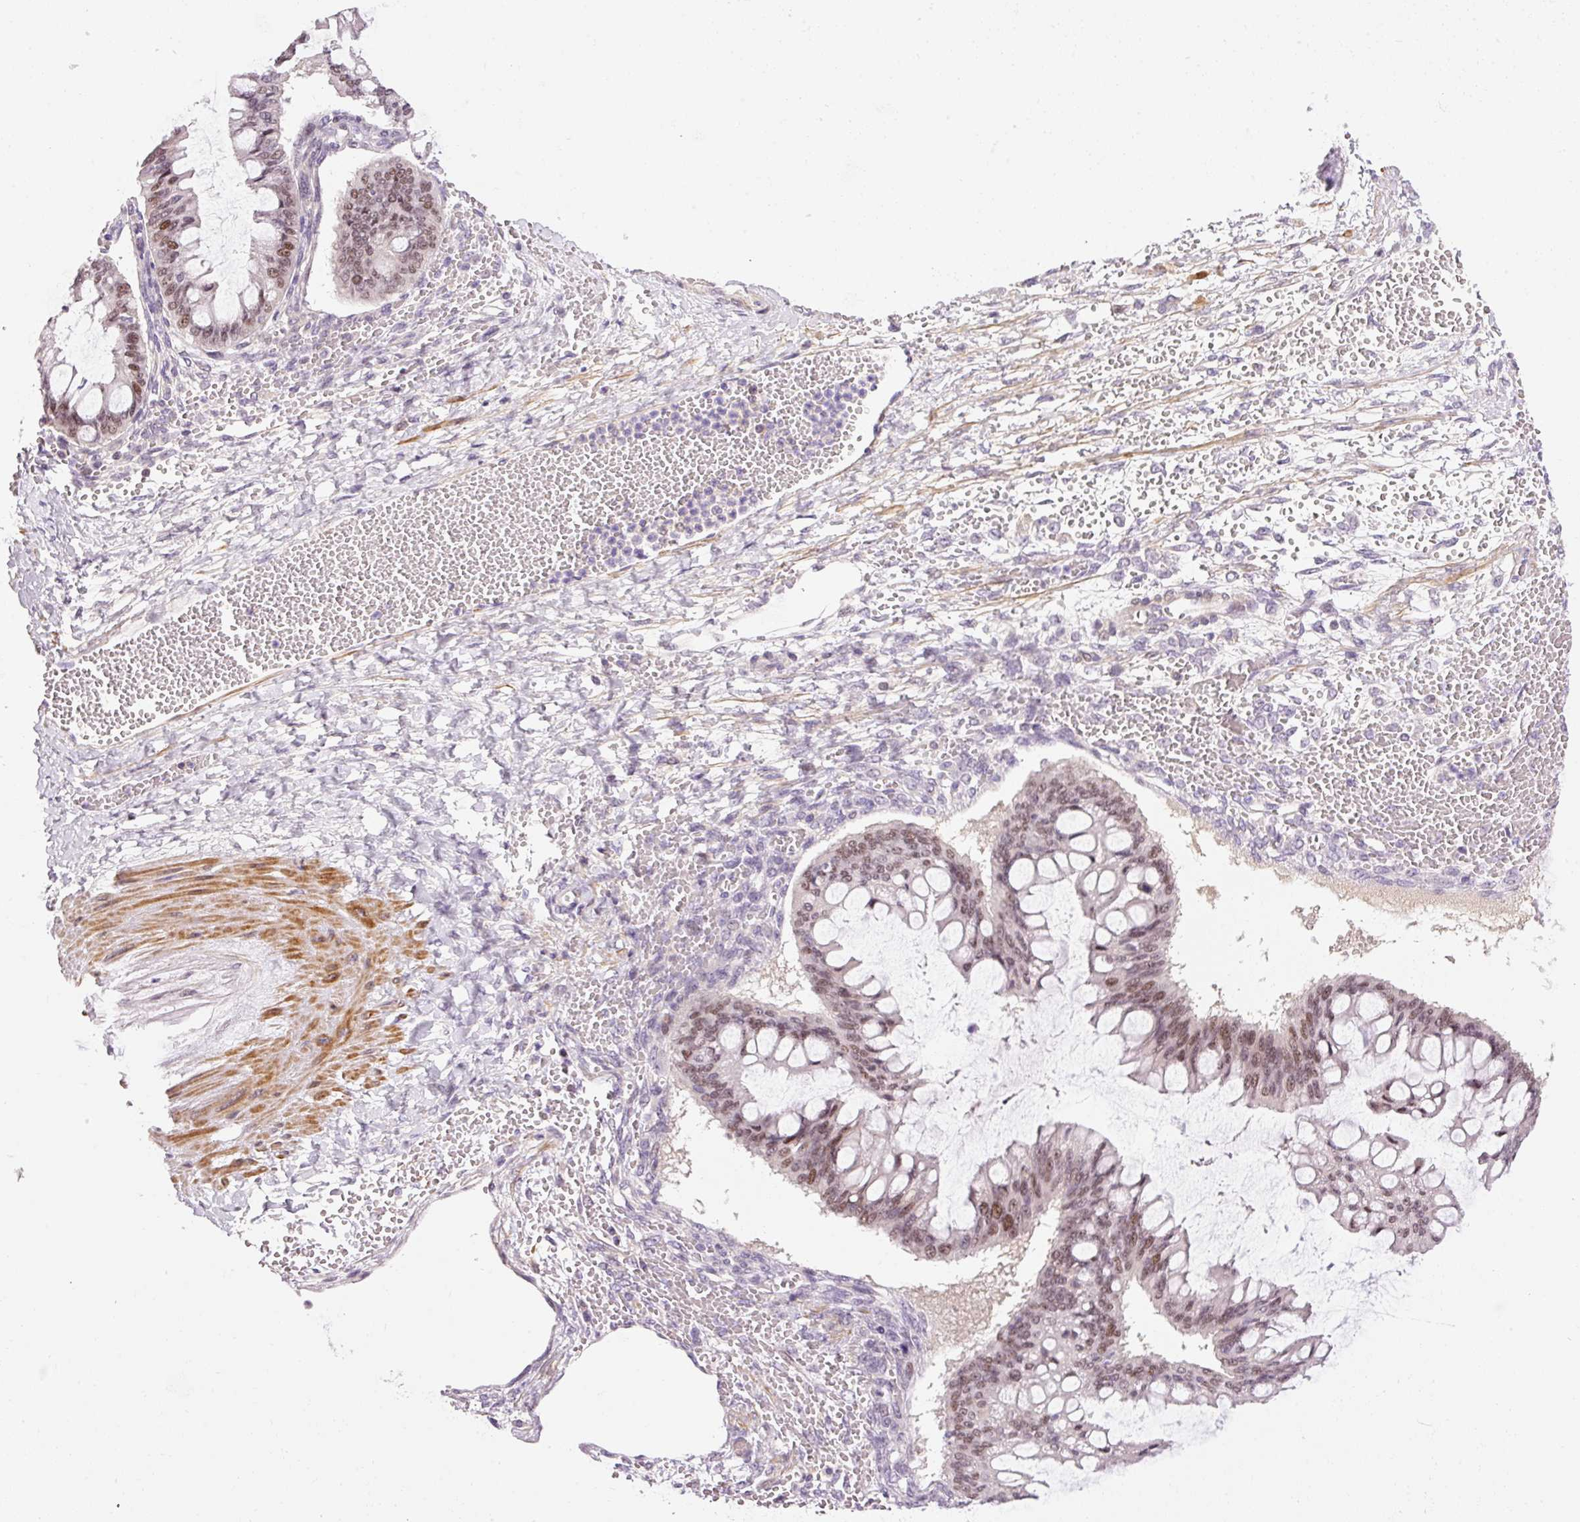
{"staining": {"intensity": "weak", "quantity": ">75%", "location": "nuclear"}, "tissue": "ovarian cancer", "cell_type": "Tumor cells", "image_type": "cancer", "snomed": [{"axis": "morphology", "description": "Cystadenocarcinoma, mucinous, NOS"}, {"axis": "topography", "description": "Ovary"}], "caption": "High-magnification brightfield microscopy of ovarian mucinous cystadenocarcinoma stained with DAB (brown) and counterstained with hematoxylin (blue). tumor cells exhibit weak nuclear expression is identified in approximately>75% of cells. (brown staining indicates protein expression, while blue staining denotes nuclei).", "gene": "HNF1A", "patient": {"sex": "female", "age": 73}}